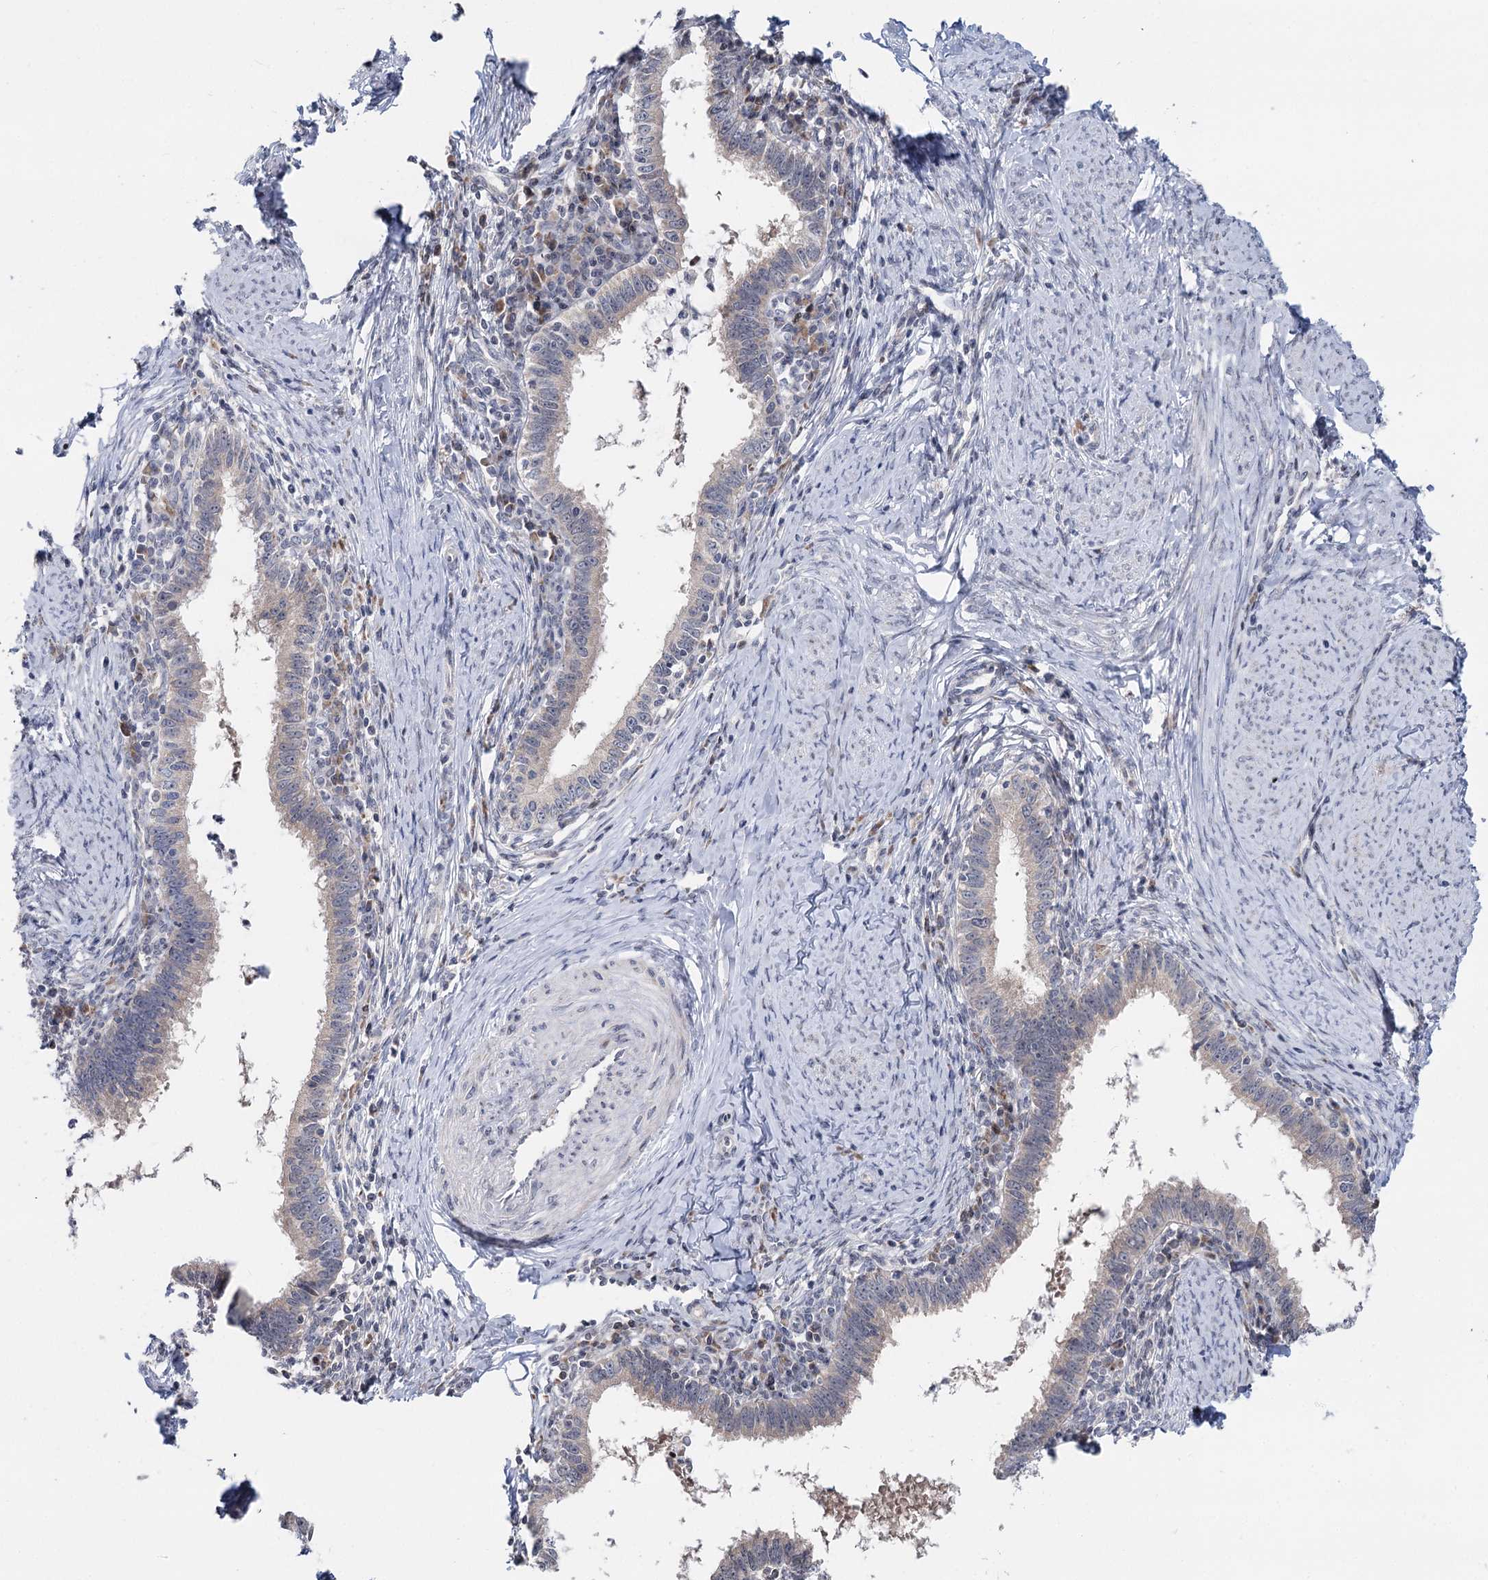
{"staining": {"intensity": "negative", "quantity": "none", "location": "none"}, "tissue": "cervical cancer", "cell_type": "Tumor cells", "image_type": "cancer", "snomed": [{"axis": "morphology", "description": "Adenocarcinoma, NOS"}, {"axis": "topography", "description": "Cervix"}], "caption": "This is an immunohistochemistry image of cervical cancer (adenocarcinoma). There is no staining in tumor cells.", "gene": "PTGR1", "patient": {"sex": "female", "age": 36}}